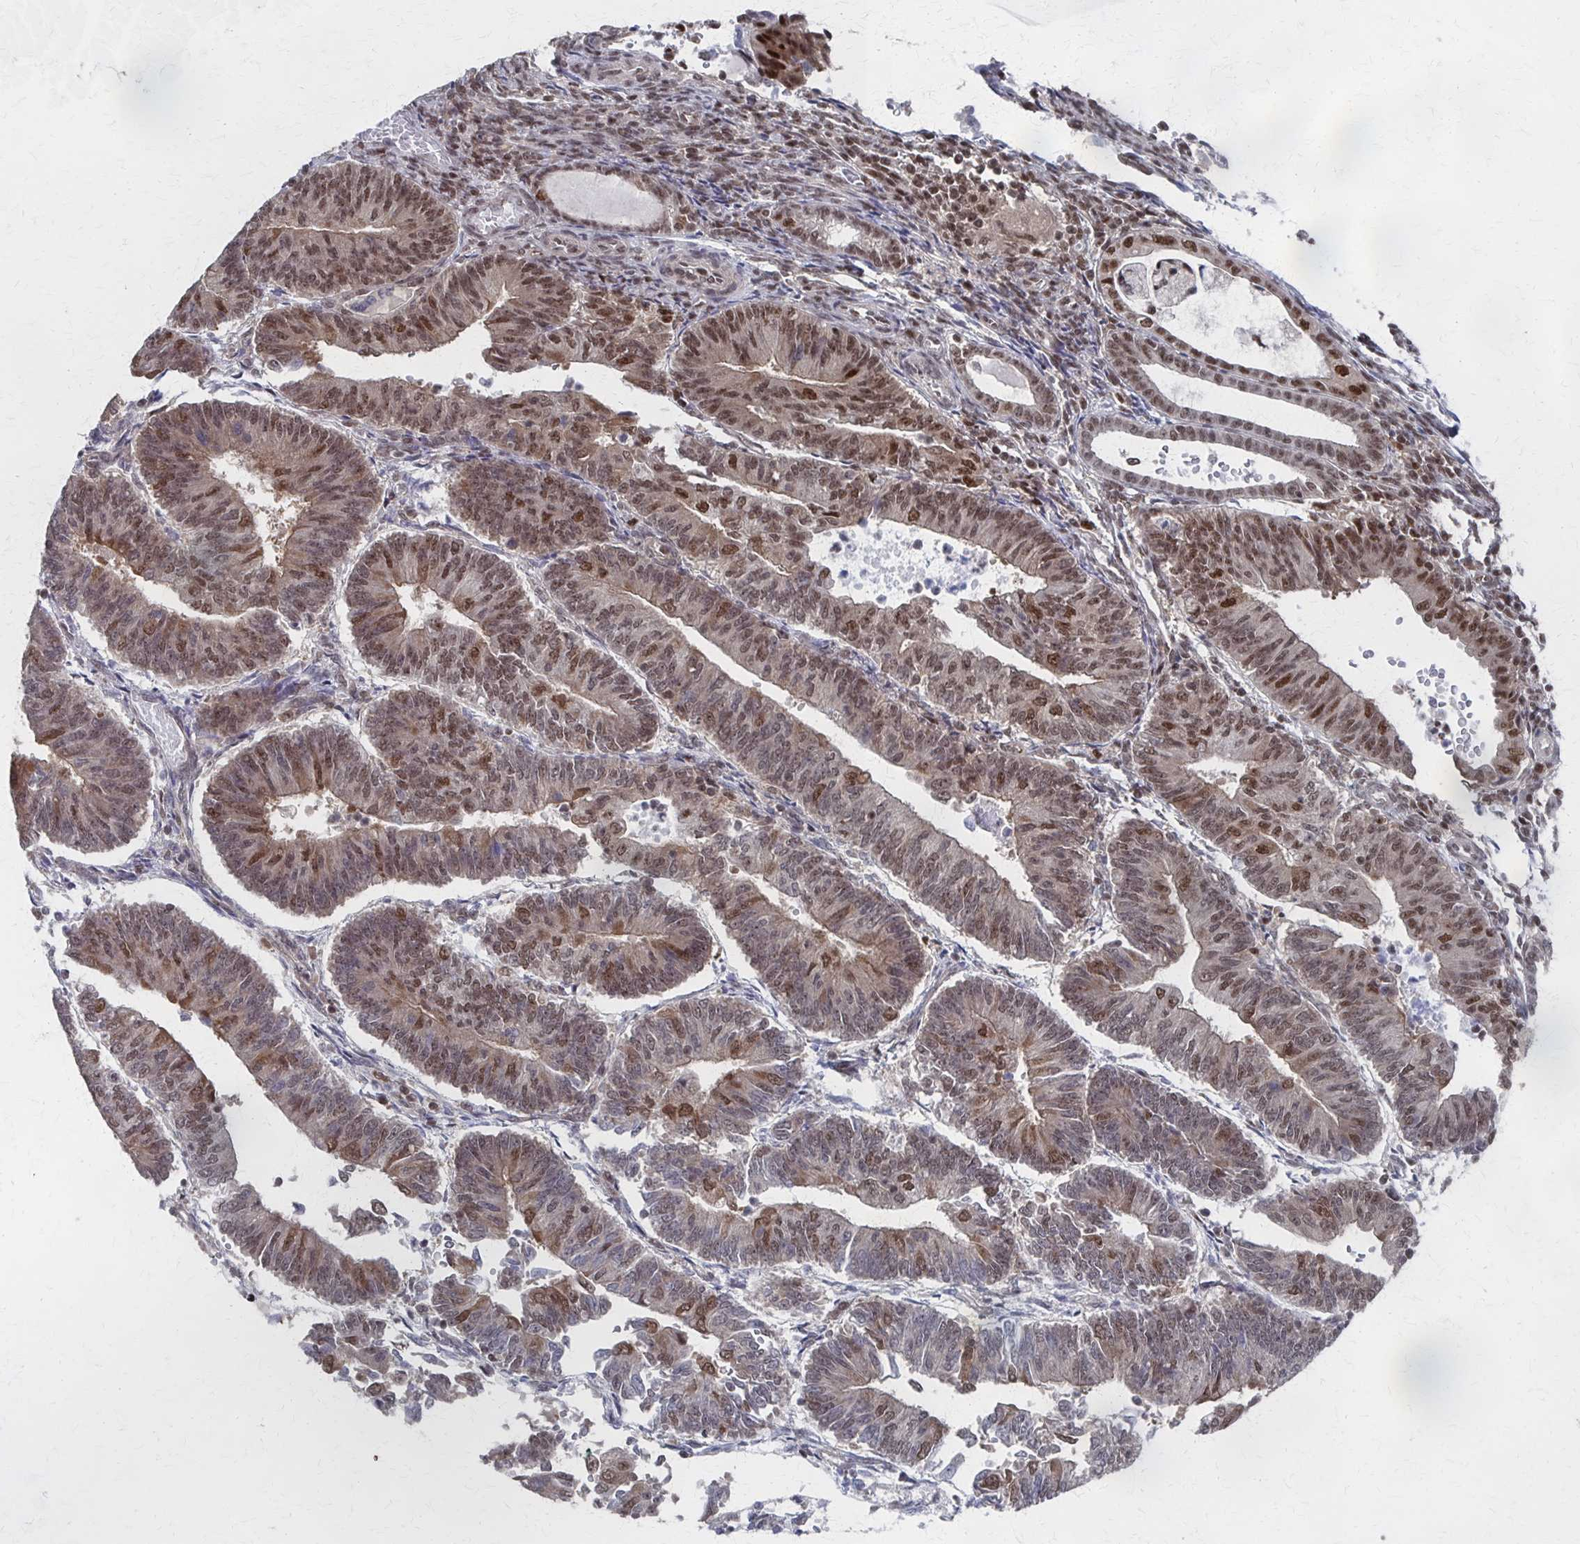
{"staining": {"intensity": "moderate", "quantity": "25%-75%", "location": "nuclear"}, "tissue": "endometrial cancer", "cell_type": "Tumor cells", "image_type": "cancer", "snomed": [{"axis": "morphology", "description": "Adenocarcinoma, NOS"}, {"axis": "topography", "description": "Endometrium"}], "caption": "DAB (3,3'-diaminobenzidine) immunohistochemical staining of endometrial adenocarcinoma shows moderate nuclear protein expression in about 25%-75% of tumor cells. Nuclei are stained in blue.", "gene": "GTF2B", "patient": {"sex": "female", "age": 65}}